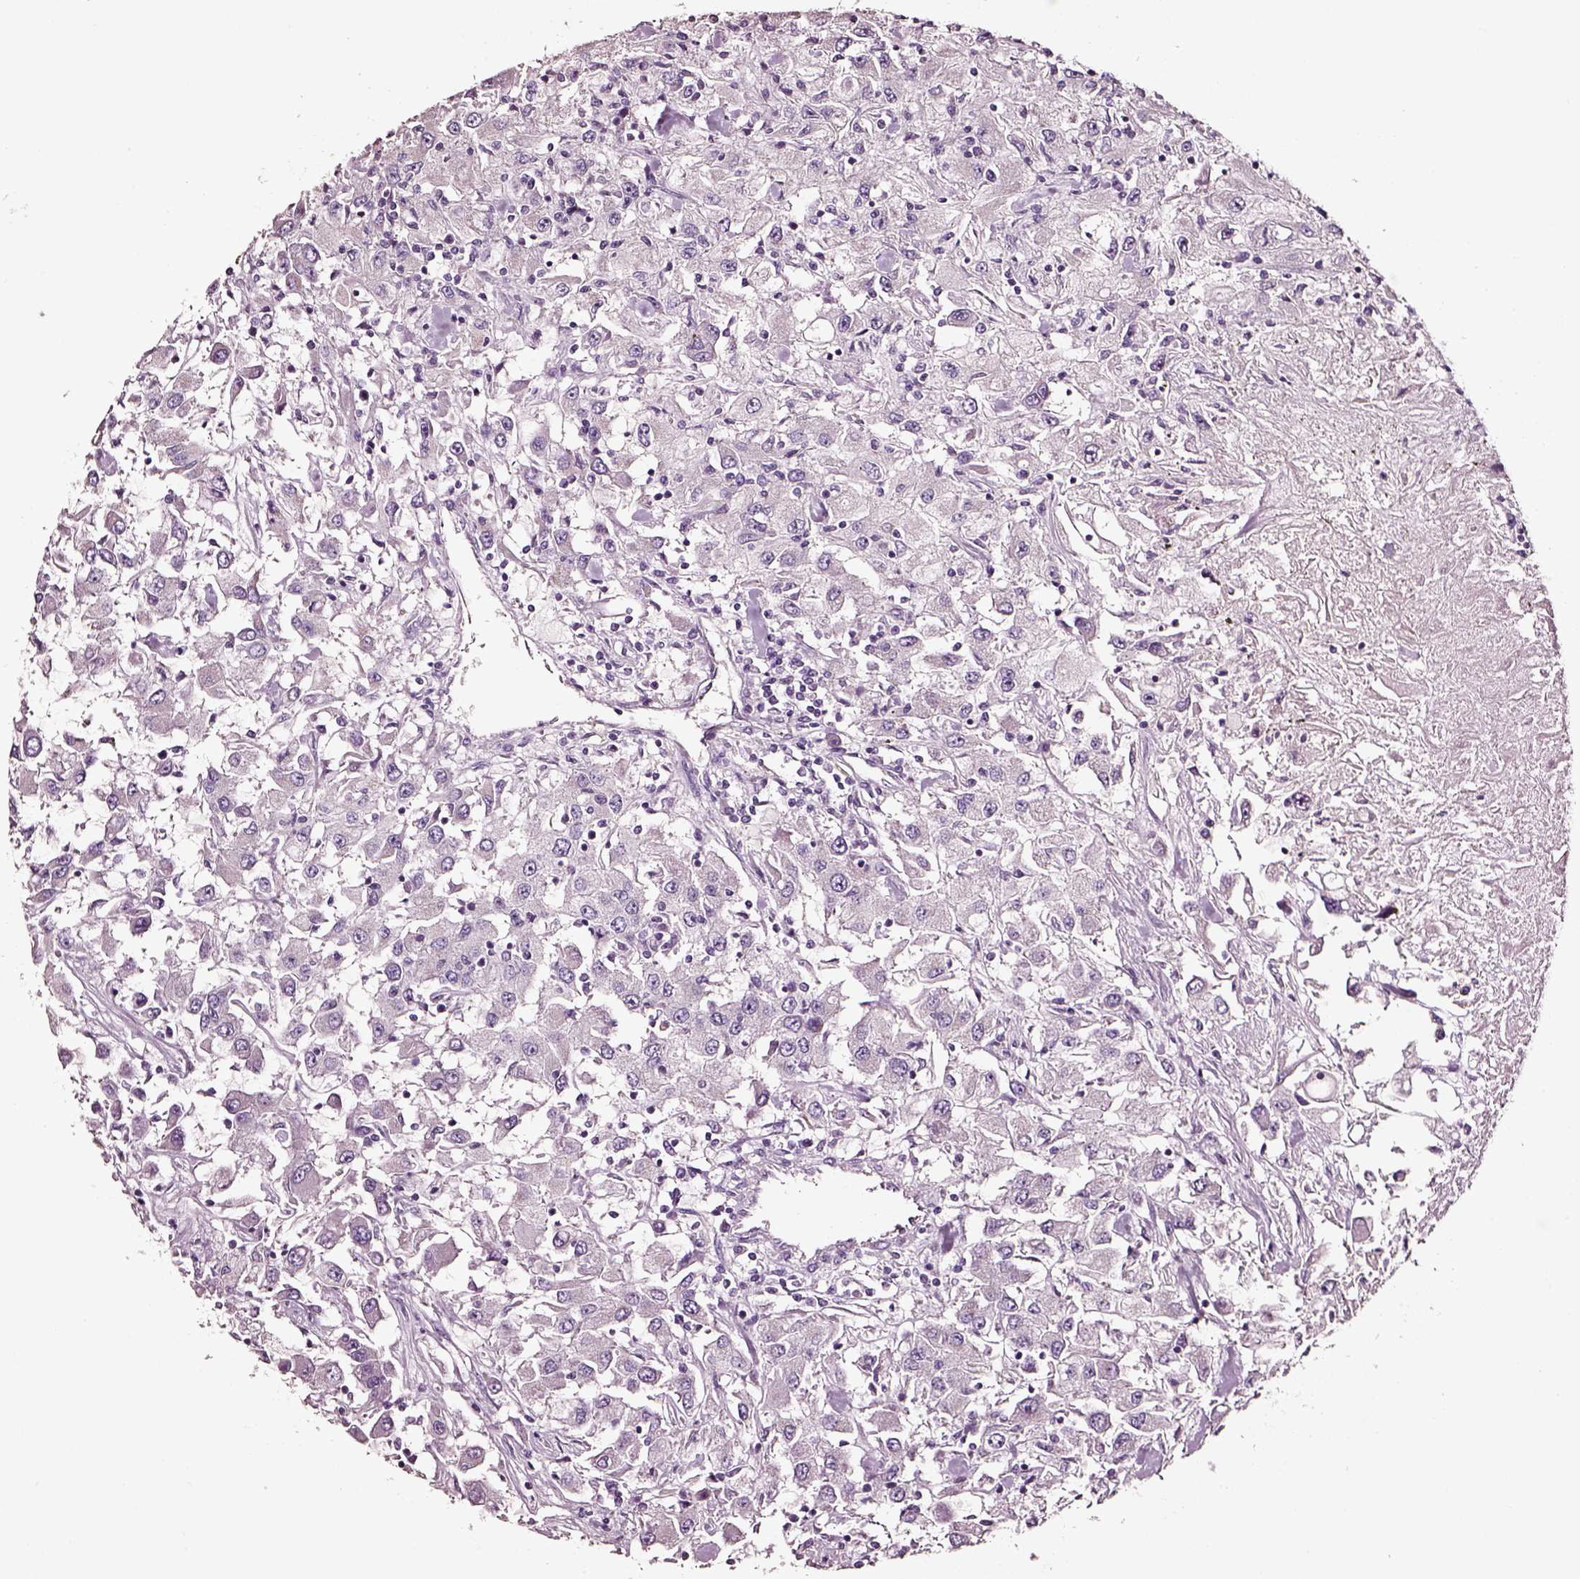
{"staining": {"intensity": "negative", "quantity": "none", "location": "none"}, "tissue": "renal cancer", "cell_type": "Tumor cells", "image_type": "cancer", "snomed": [{"axis": "morphology", "description": "Adenocarcinoma, NOS"}, {"axis": "topography", "description": "Kidney"}], "caption": "DAB immunohistochemical staining of renal cancer shows no significant expression in tumor cells.", "gene": "AADAT", "patient": {"sex": "female", "age": 67}}